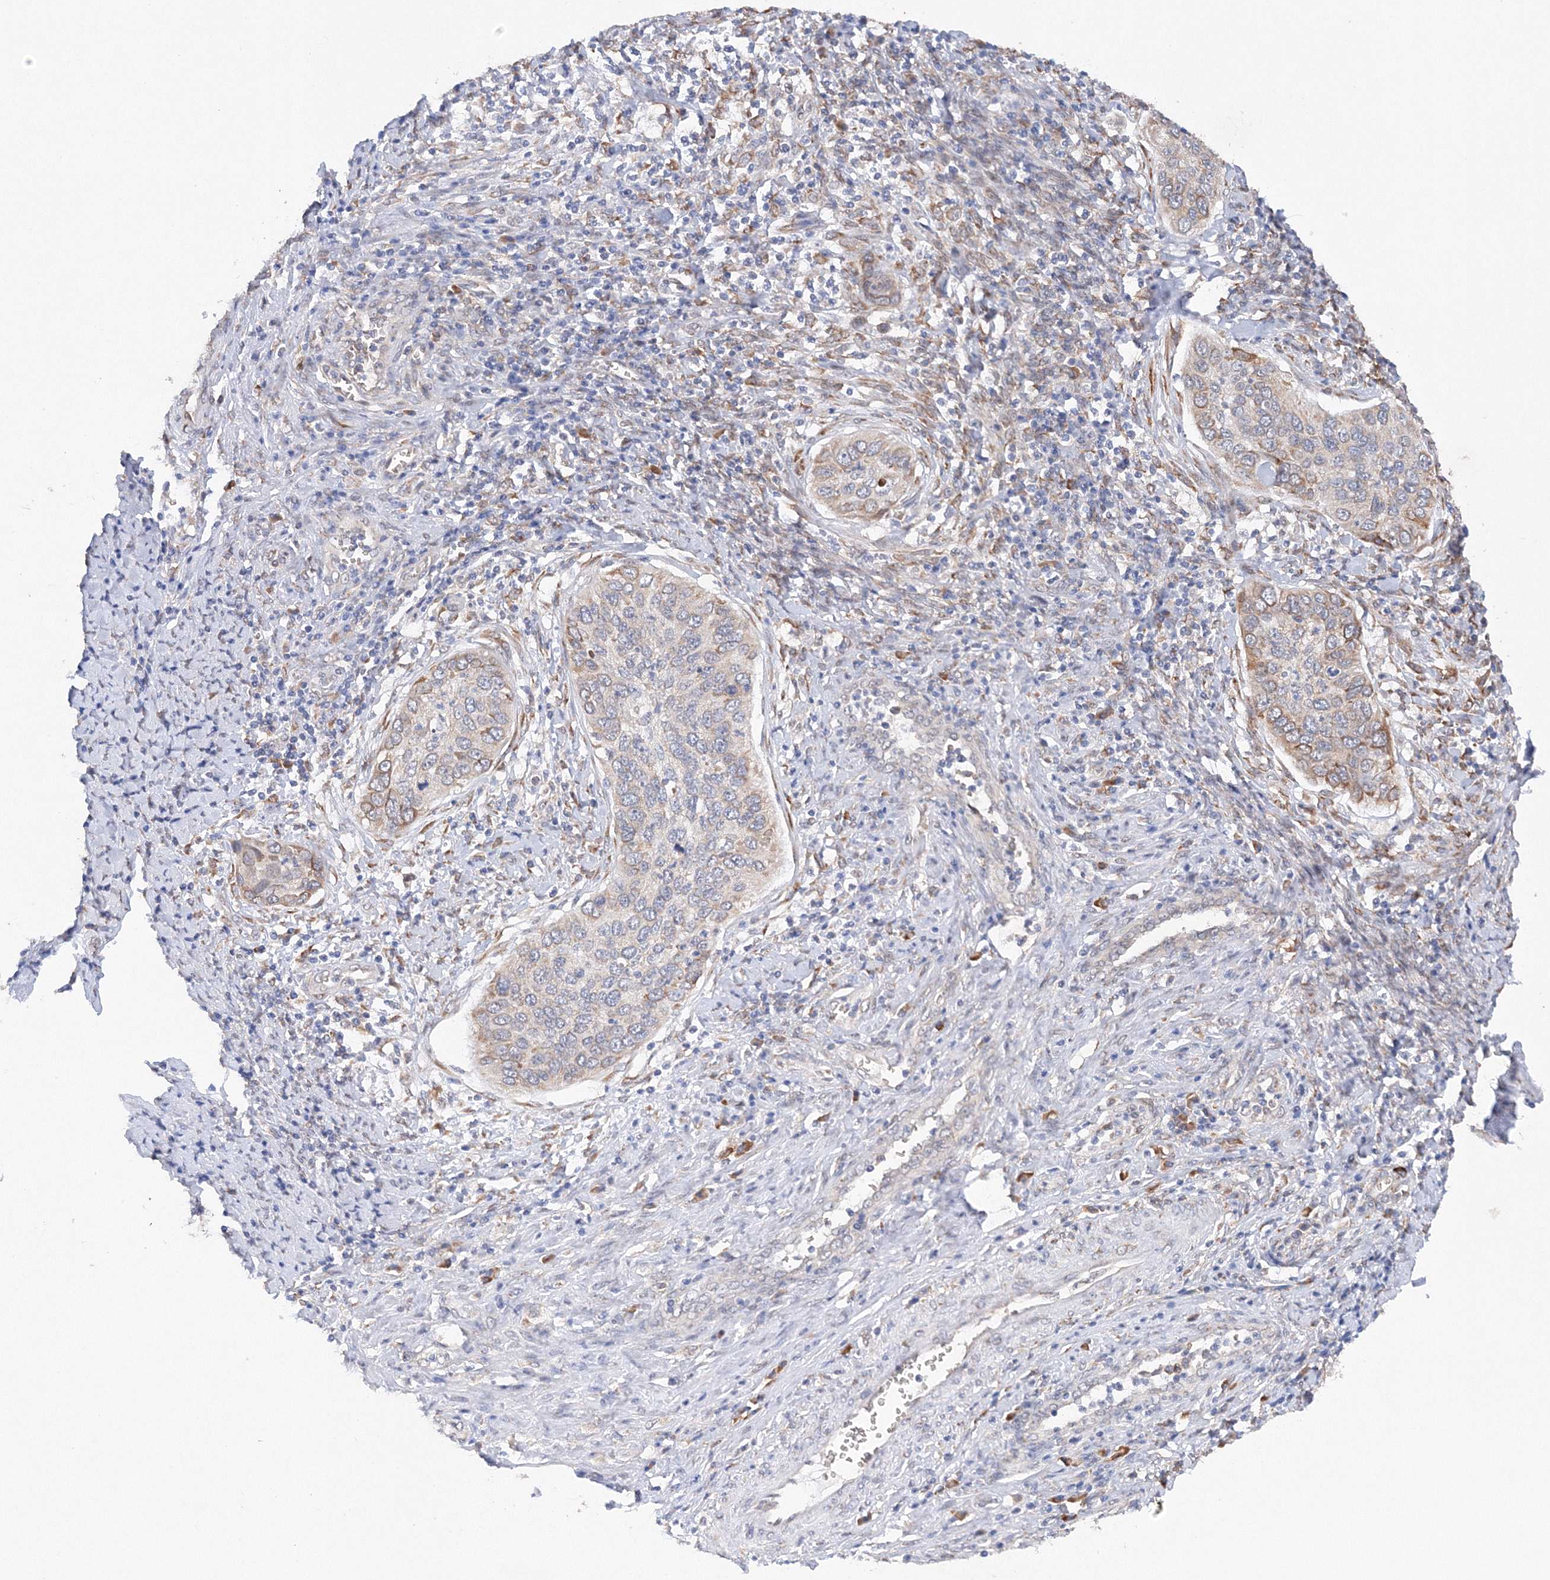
{"staining": {"intensity": "weak", "quantity": "25%-75%", "location": "cytoplasmic/membranous"}, "tissue": "cervical cancer", "cell_type": "Tumor cells", "image_type": "cancer", "snomed": [{"axis": "morphology", "description": "Squamous cell carcinoma, NOS"}, {"axis": "topography", "description": "Cervix"}], "caption": "Cervical squamous cell carcinoma stained with immunohistochemistry displays weak cytoplasmic/membranous staining in about 25%-75% of tumor cells.", "gene": "DIS3L2", "patient": {"sex": "female", "age": 53}}